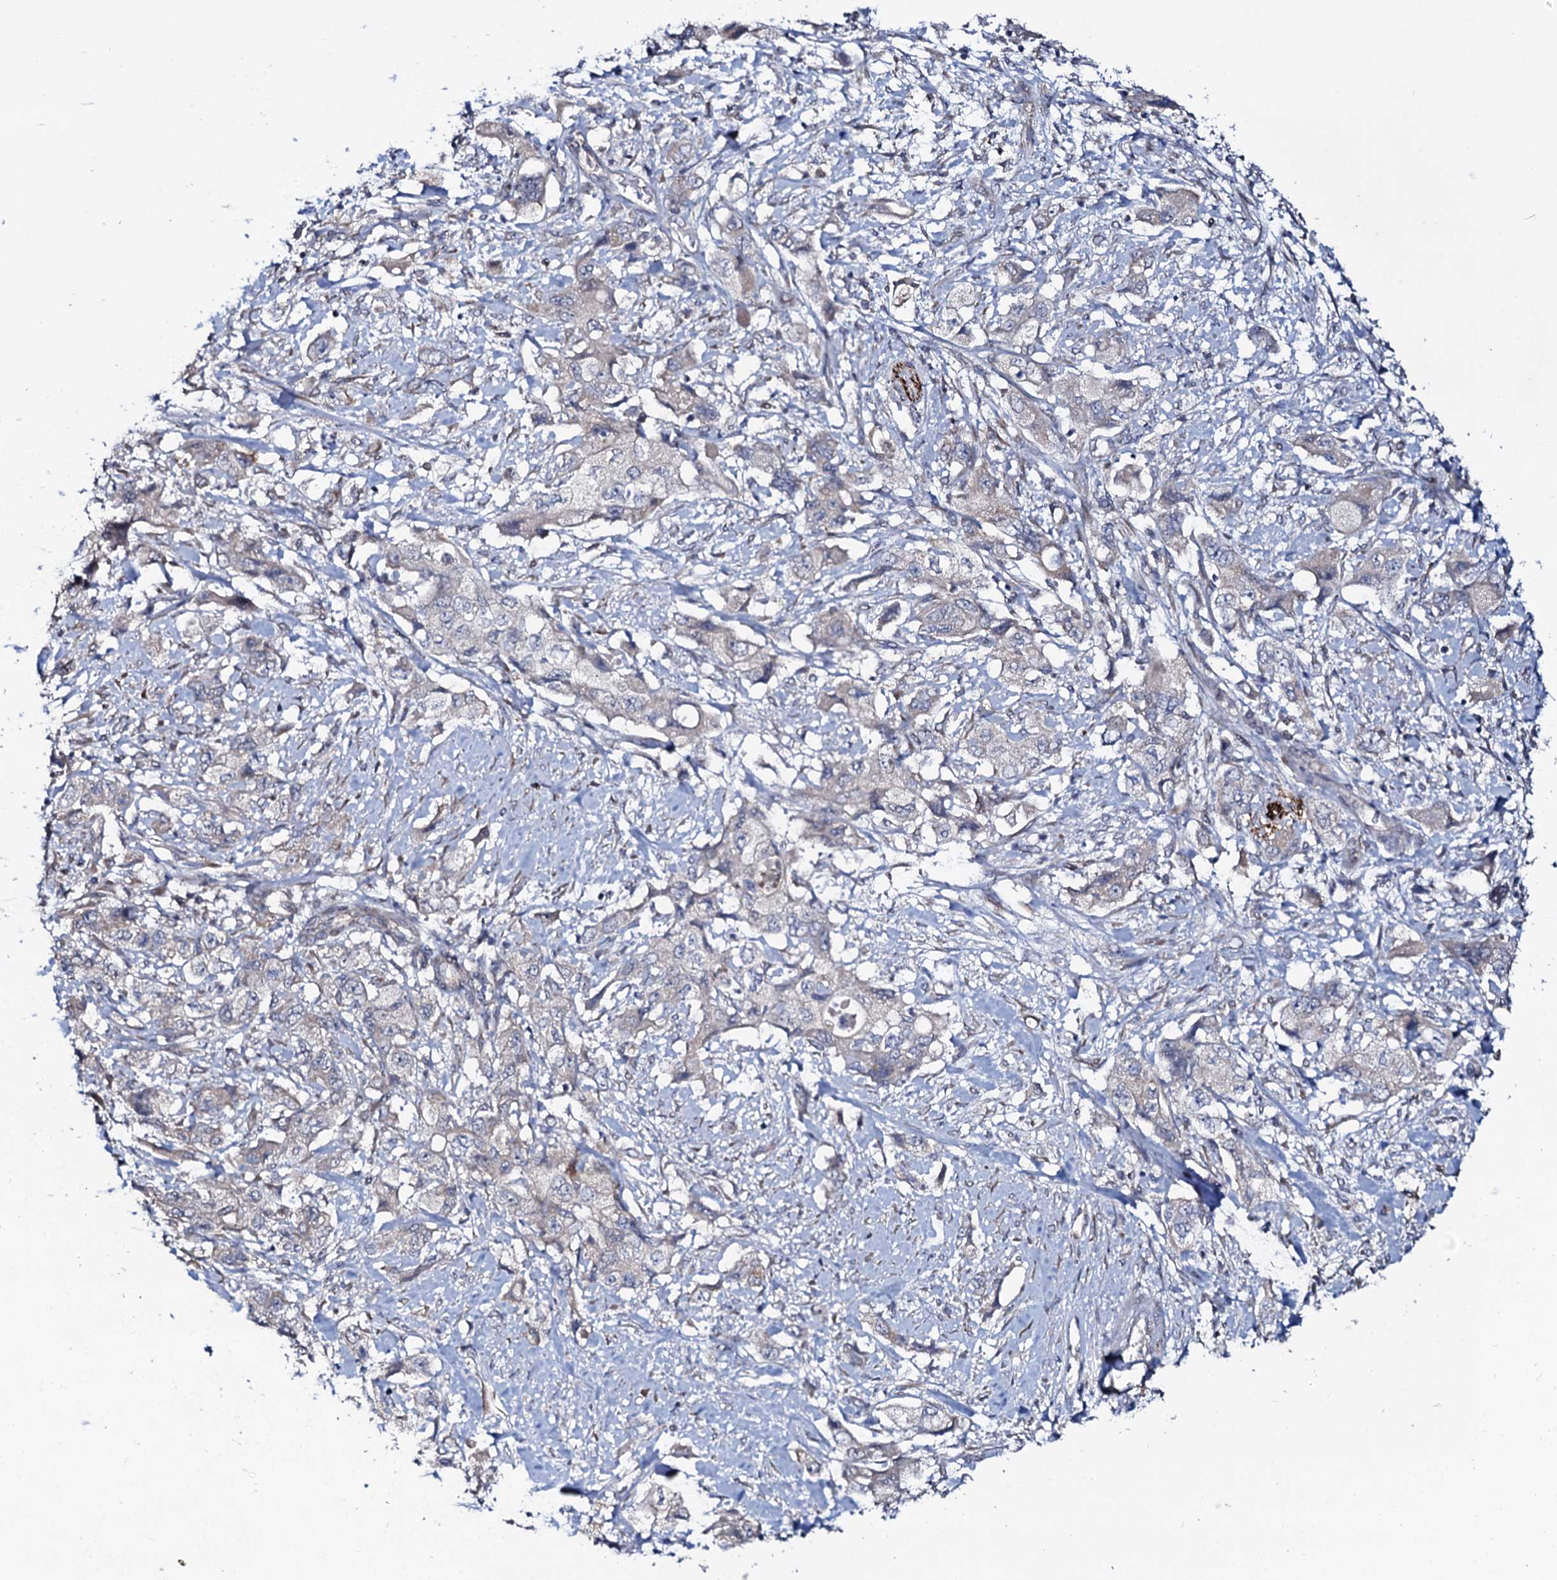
{"staining": {"intensity": "negative", "quantity": "none", "location": "none"}, "tissue": "pancreatic cancer", "cell_type": "Tumor cells", "image_type": "cancer", "snomed": [{"axis": "morphology", "description": "Adenocarcinoma, NOS"}, {"axis": "topography", "description": "Pancreas"}], "caption": "This photomicrograph is of pancreatic cancer (adenocarcinoma) stained with immunohistochemistry (IHC) to label a protein in brown with the nuclei are counter-stained blue. There is no expression in tumor cells.", "gene": "PPP1R3D", "patient": {"sex": "female", "age": 73}}